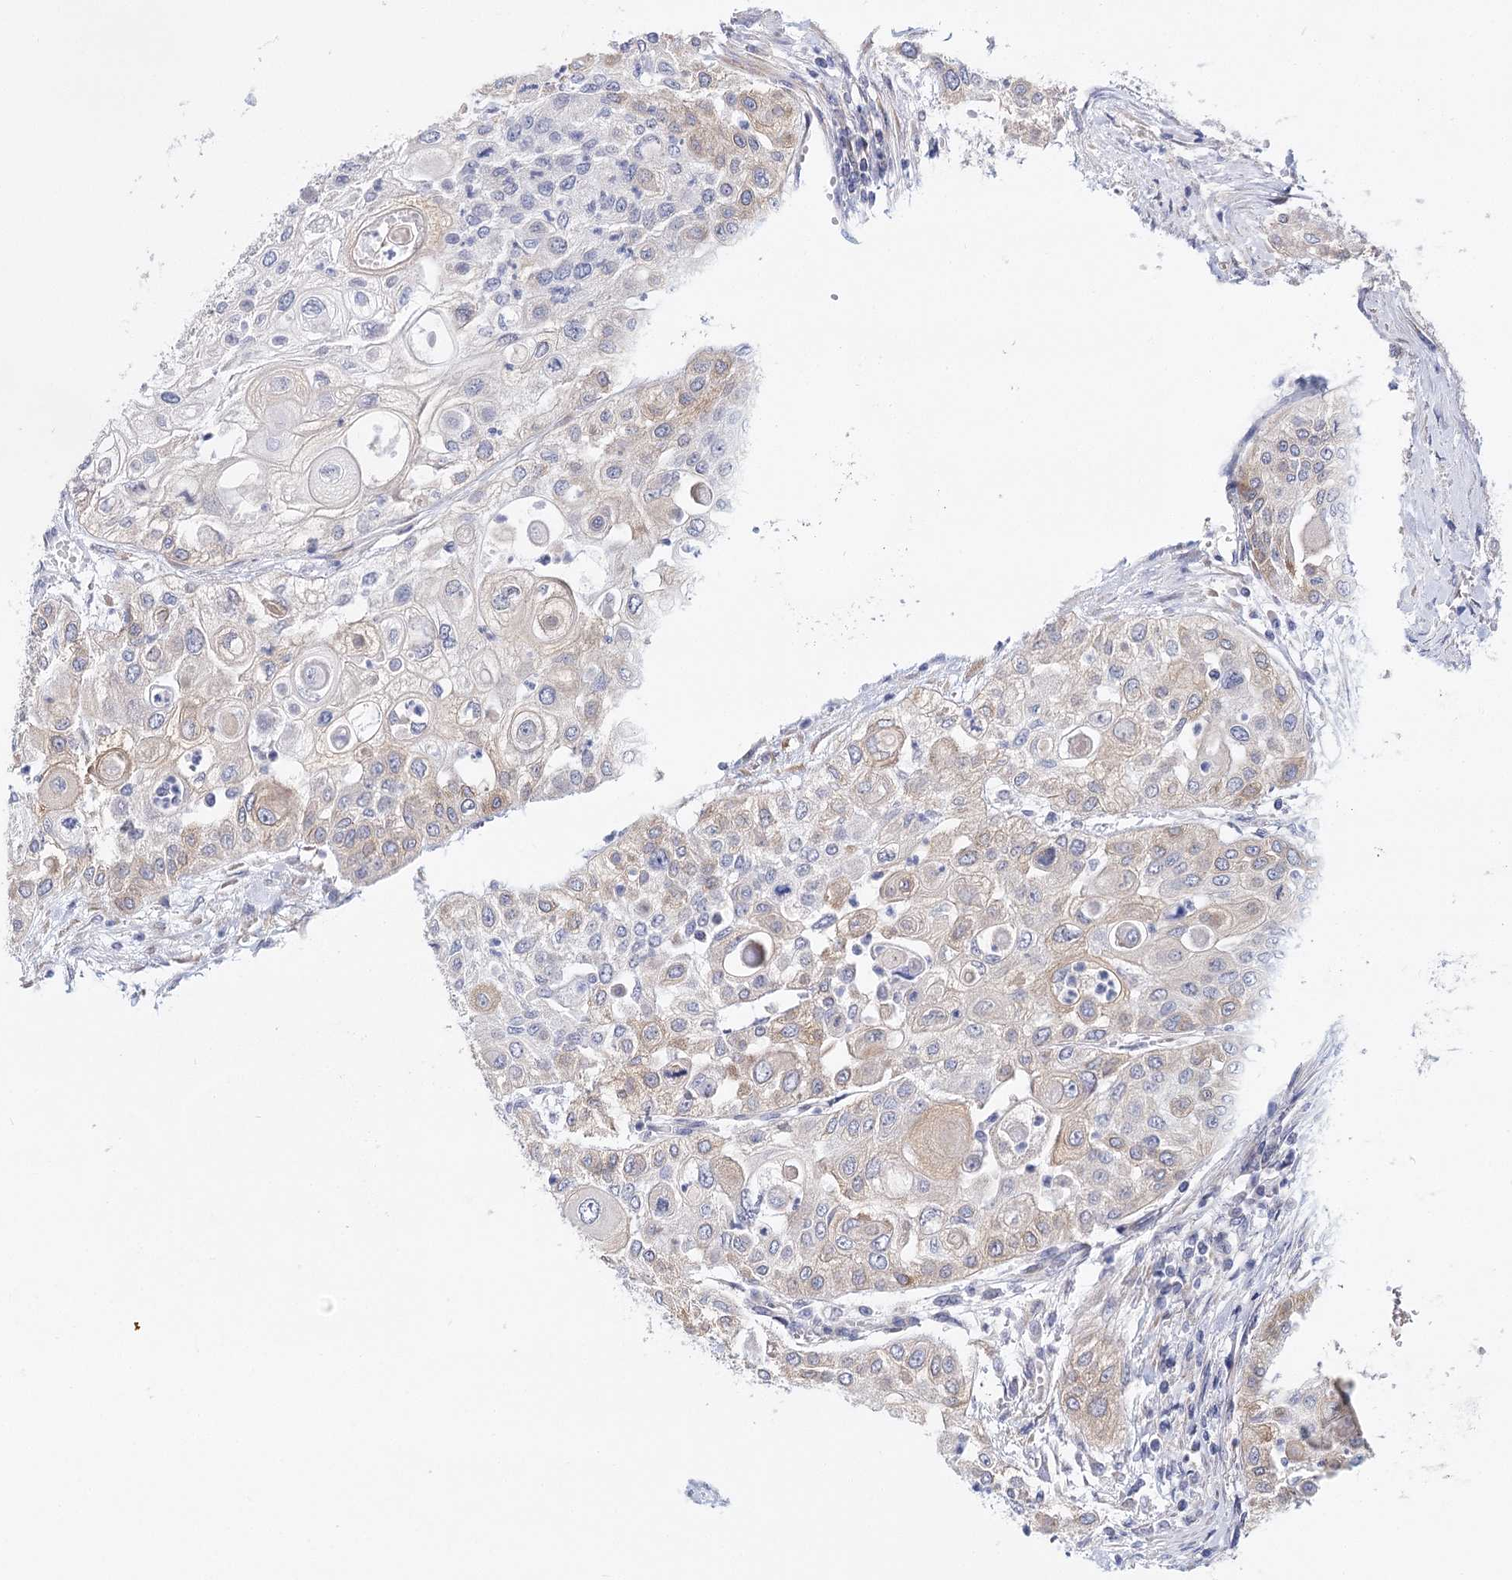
{"staining": {"intensity": "weak", "quantity": "<25%", "location": "cytoplasmic/membranous"}, "tissue": "urothelial cancer", "cell_type": "Tumor cells", "image_type": "cancer", "snomed": [{"axis": "morphology", "description": "Urothelial carcinoma, High grade"}, {"axis": "topography", "description": "Urinary bladder"}], "caption": "An immunohistochemistry histopathology image of urothelial cancer is shown. There is no staining in tumor cells of urothelial cancer.", "gene": "TEX12", "patient": {"sex": "female", "age": 79}}